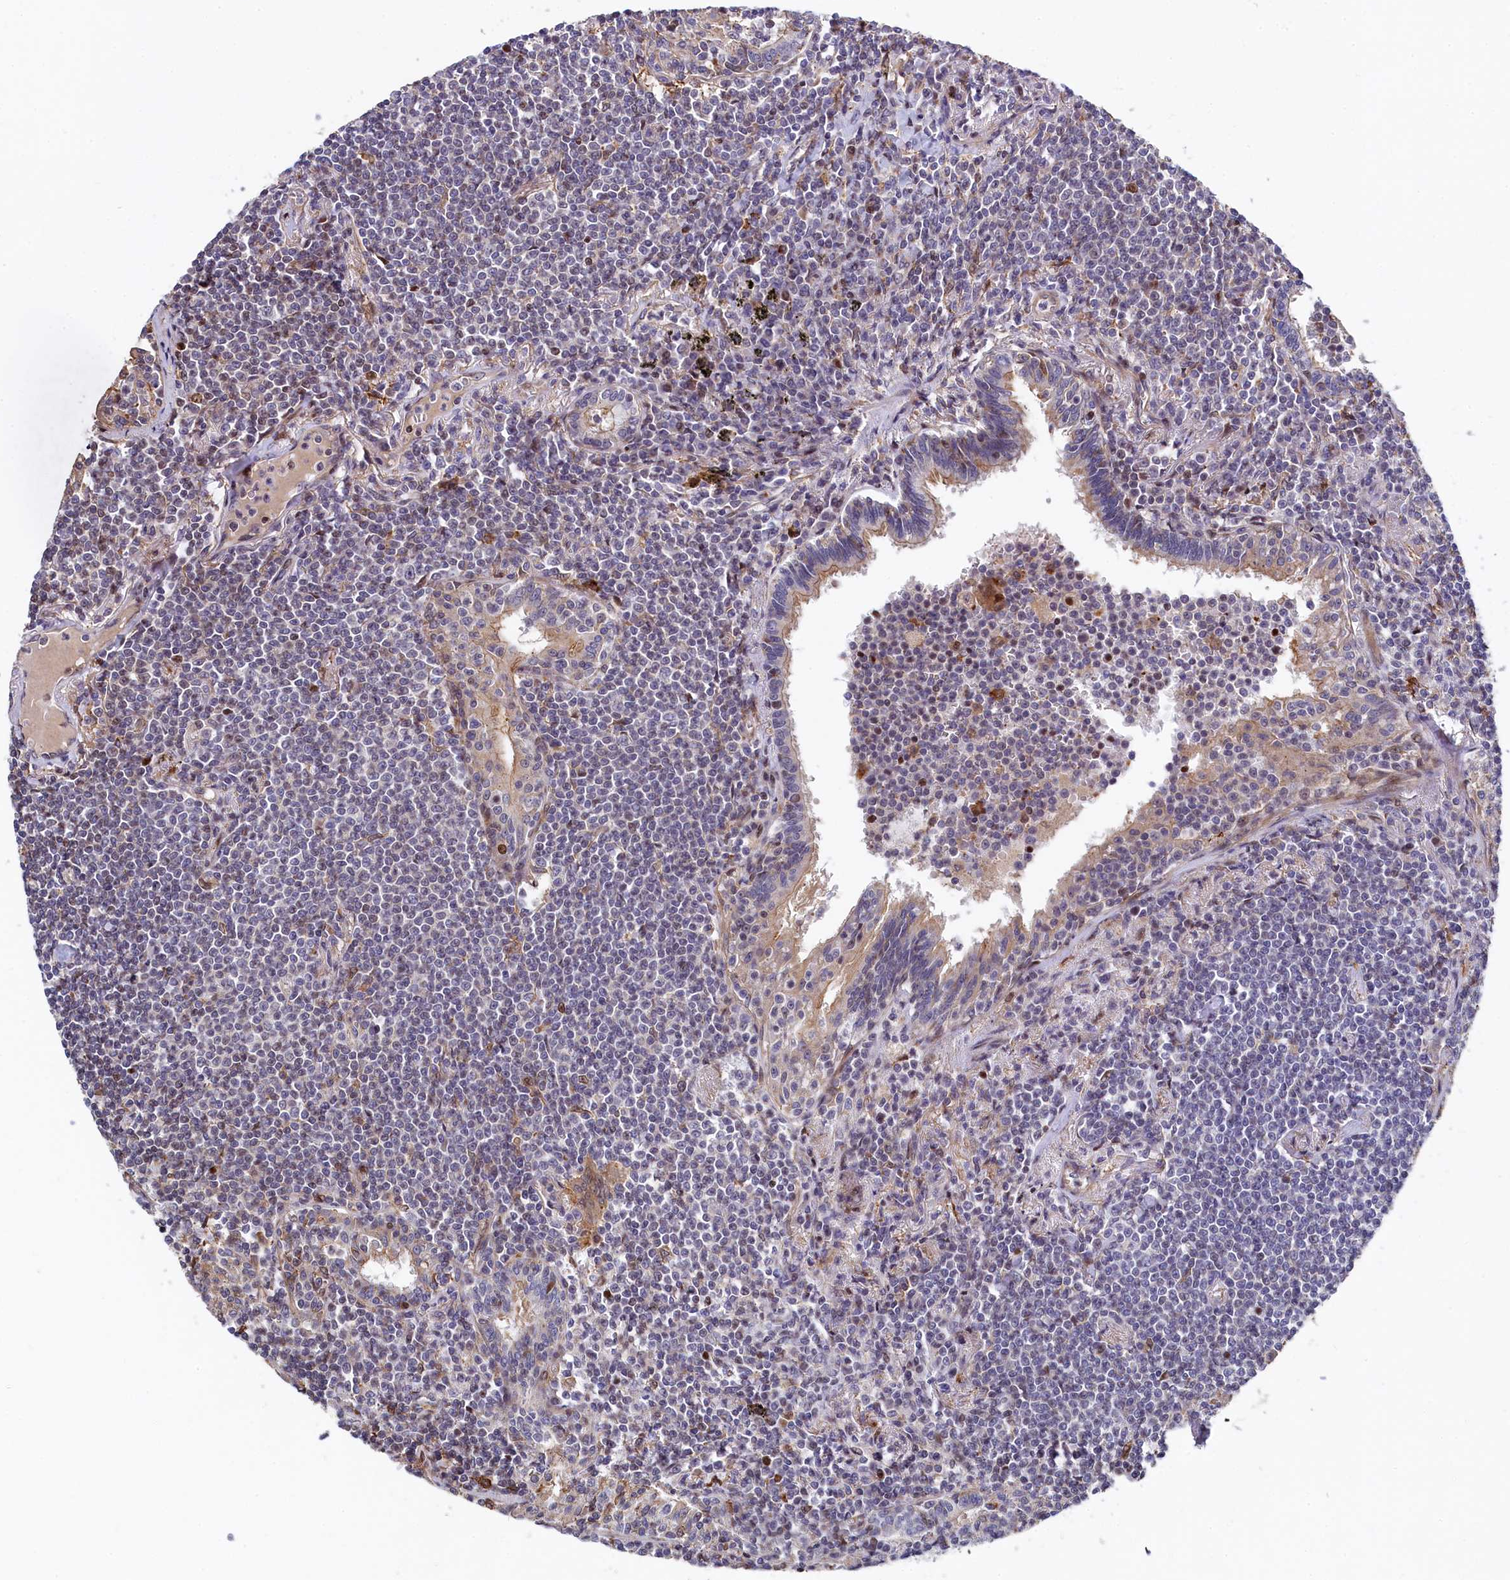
{"staining": {"intensity": "negative", "quantity": "none", "location": "none"}, "tissue": "lymphoma", "cell_type": "Tumor cells", "image_type": "cancer", "snomed": [{"axis": "morphology", "description": "Malignant lymphoma, non-Hodgkin's type, Low grade"}, {"axis": "topography", "description": "Lung"}], "caption": "A histopathology image of human low-grade malignant lymphoma, non-Hodgkin's type is negative for staining in tumor cells.", "gene": "TGDS", "patient": {"sex": "female", "age": 71}}